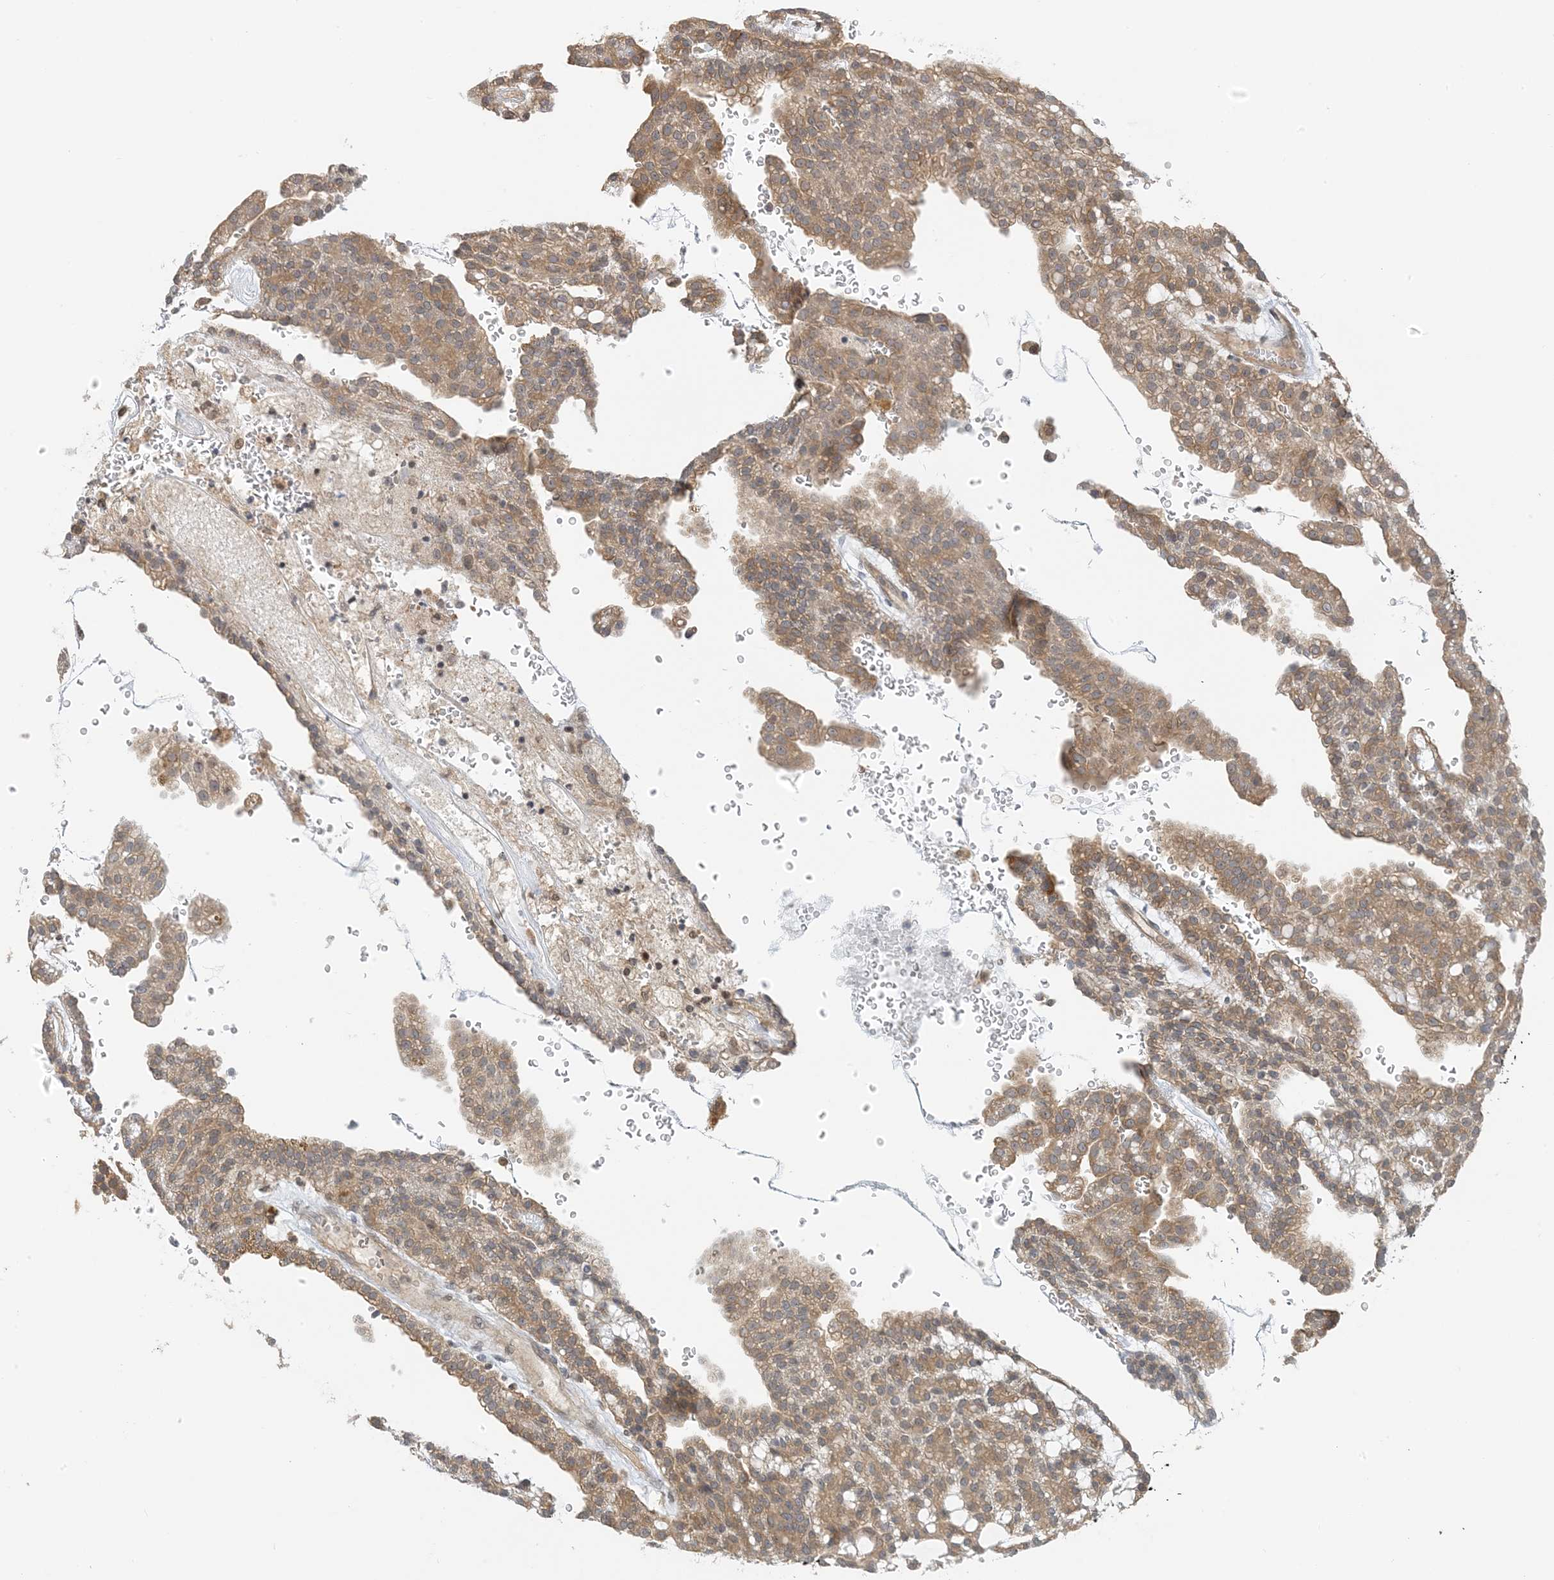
{"staining": {"intensity": "moderate", "quantity": ">75%", "location": "cytoplasmic/membranous"}, "tissue": "renal cancer", "cell_type": "Tumor cells", "image_type": "cancer", "snomed": [{"axis": "morphology", "description": "Adenocarcinoma, NOS"}, {"axis": "topography", "description": "Kidney"}], "caption": "Renal cancer (adenocarcinoma) was stained to show a protein in brown. There is medium levels of moderate cytoplasmic/membranous expression in about >75% of tumor cells.", "gene": "WDR26", "patient": {"sex": "male", "age": 63}}